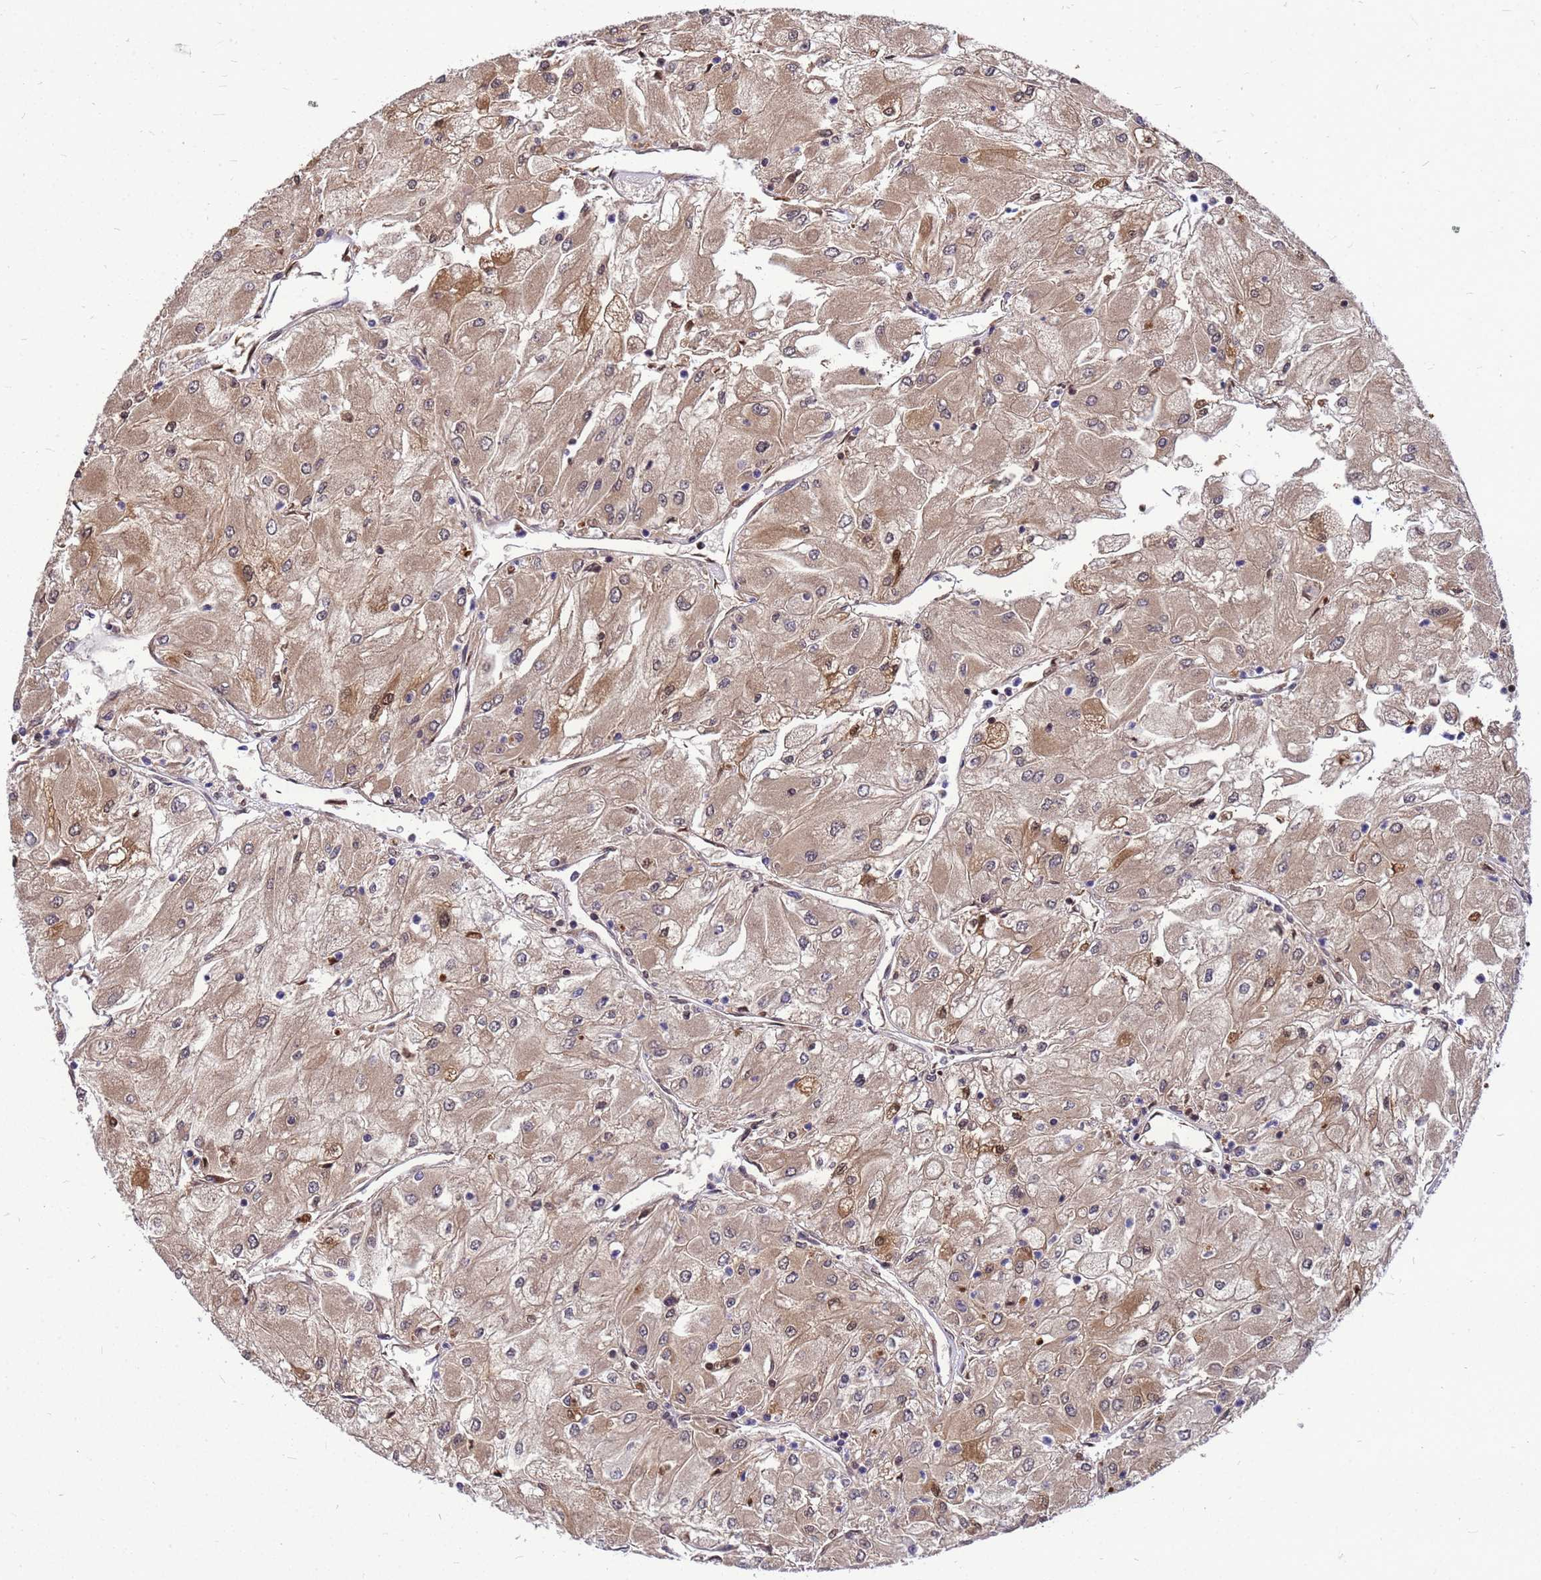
{"staining": {"intensity": "moderate", "quantity": ">75%", "location": "cytoplasmic/membranous"}, "tissue": "renal cancer", "cell_type": "Tumor cells", "image_type": "cancer", "snomed": [{"axis": "morphology", "description": "Adenocarcinoma, NOS"}, {"axis": "topography", "description": "Kidney"}], "caption": "IHC histopathology image of human renal adenocarcinoma stained for a protein (brown), which displays medium levels of moderate cytoplasmic/membranous staining in about >75% of tumor cells.", "gene": "CMC4", "patient": {"sex": "male", "age": 80}}